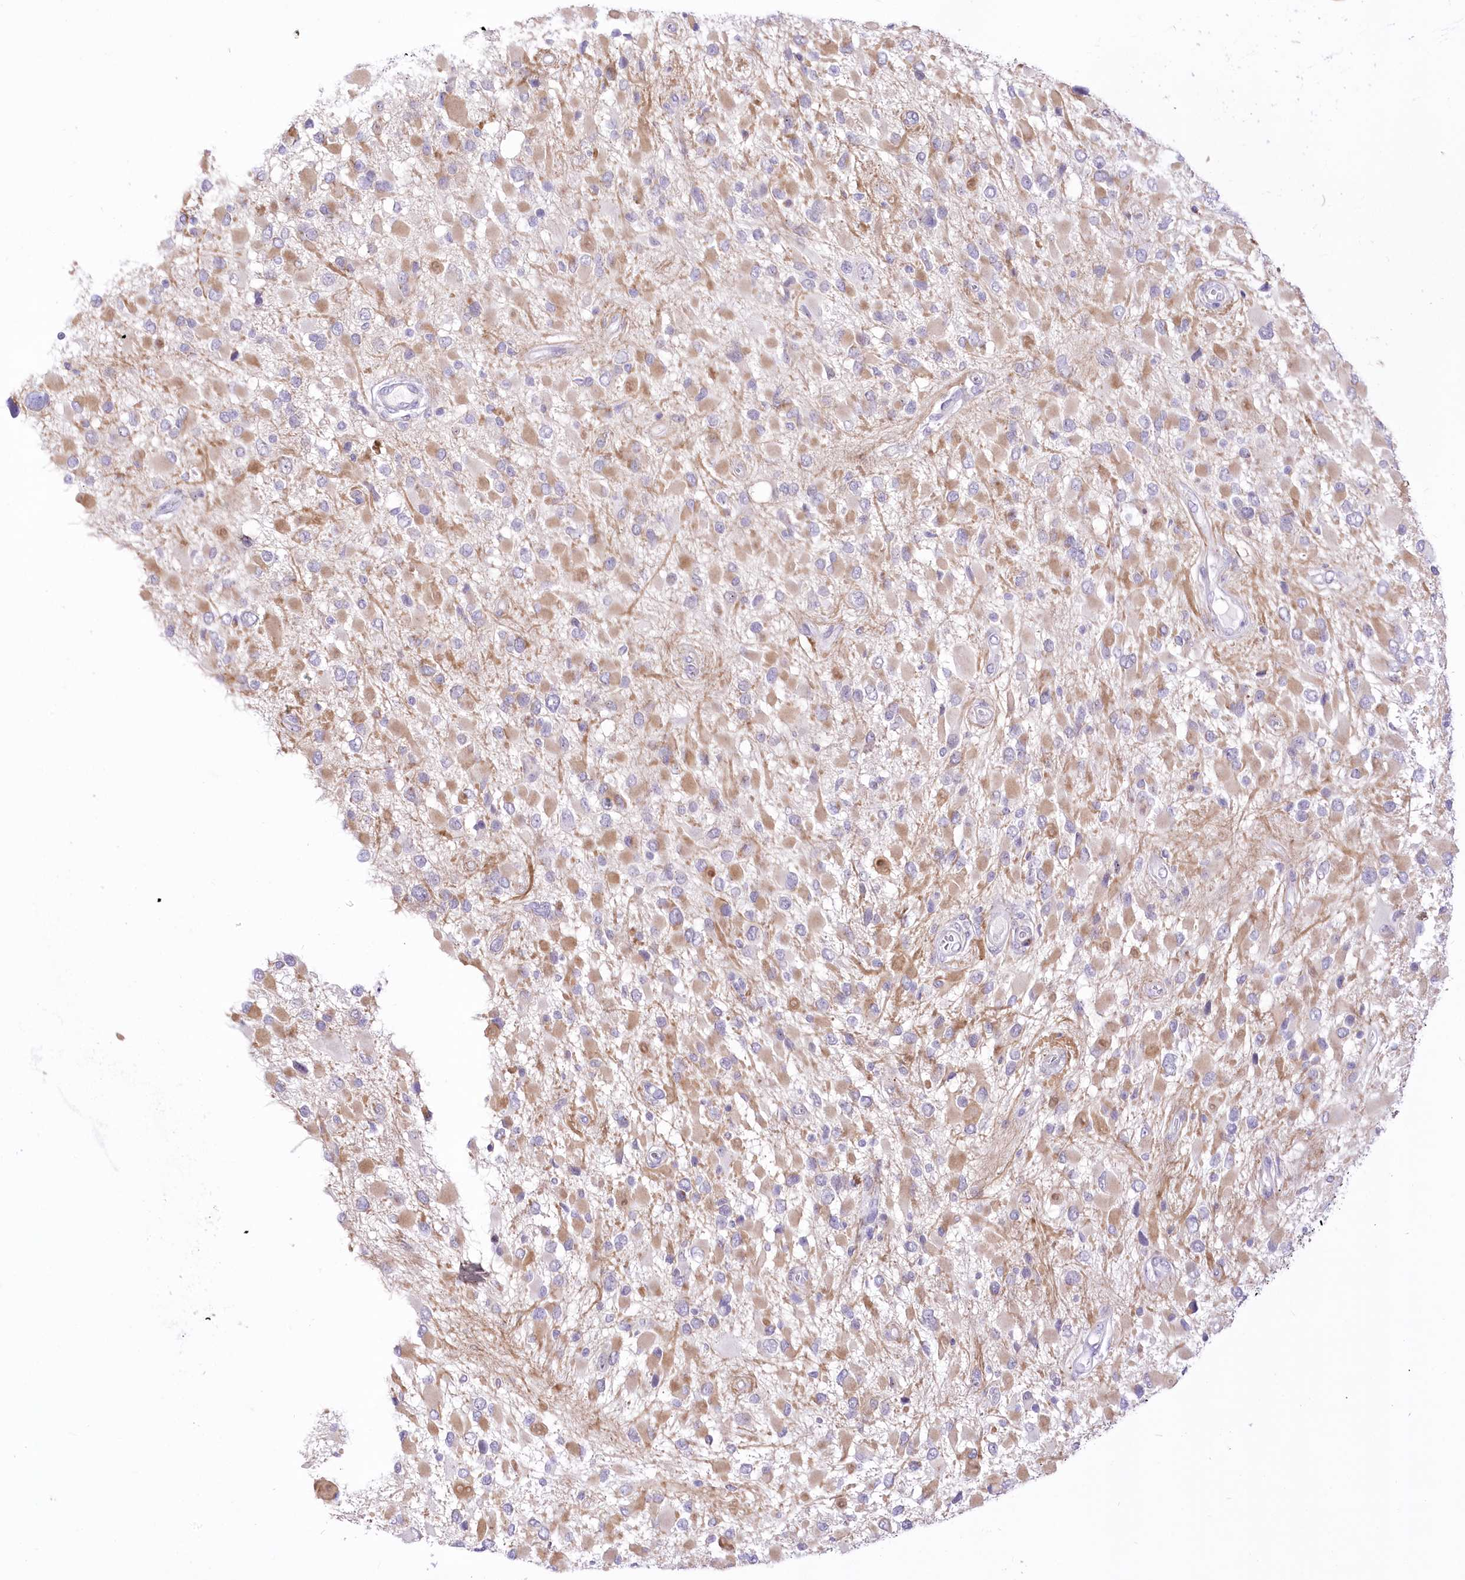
{"staining": {"intensity": "weak", "quantity": "25%-75%", "location": "cytoplasmic/membranous"}, "tissue": "glioma", "cell_type": "Tumor cells", "image_type": "cancer", "snomed": [{"axis": "morphology", "description": "Glioma, malignant, High grade"}, {"axis": "topography", "description": "Brain"}], "caption": "About 25%-75% of tumor cells in human glioma exhibit weak cytoplasmic/membranous protein positivity as visualized by brown immunohistochemical staining.", "gene": "BEND7", "patient": {"sex": "male", "age": 53}}